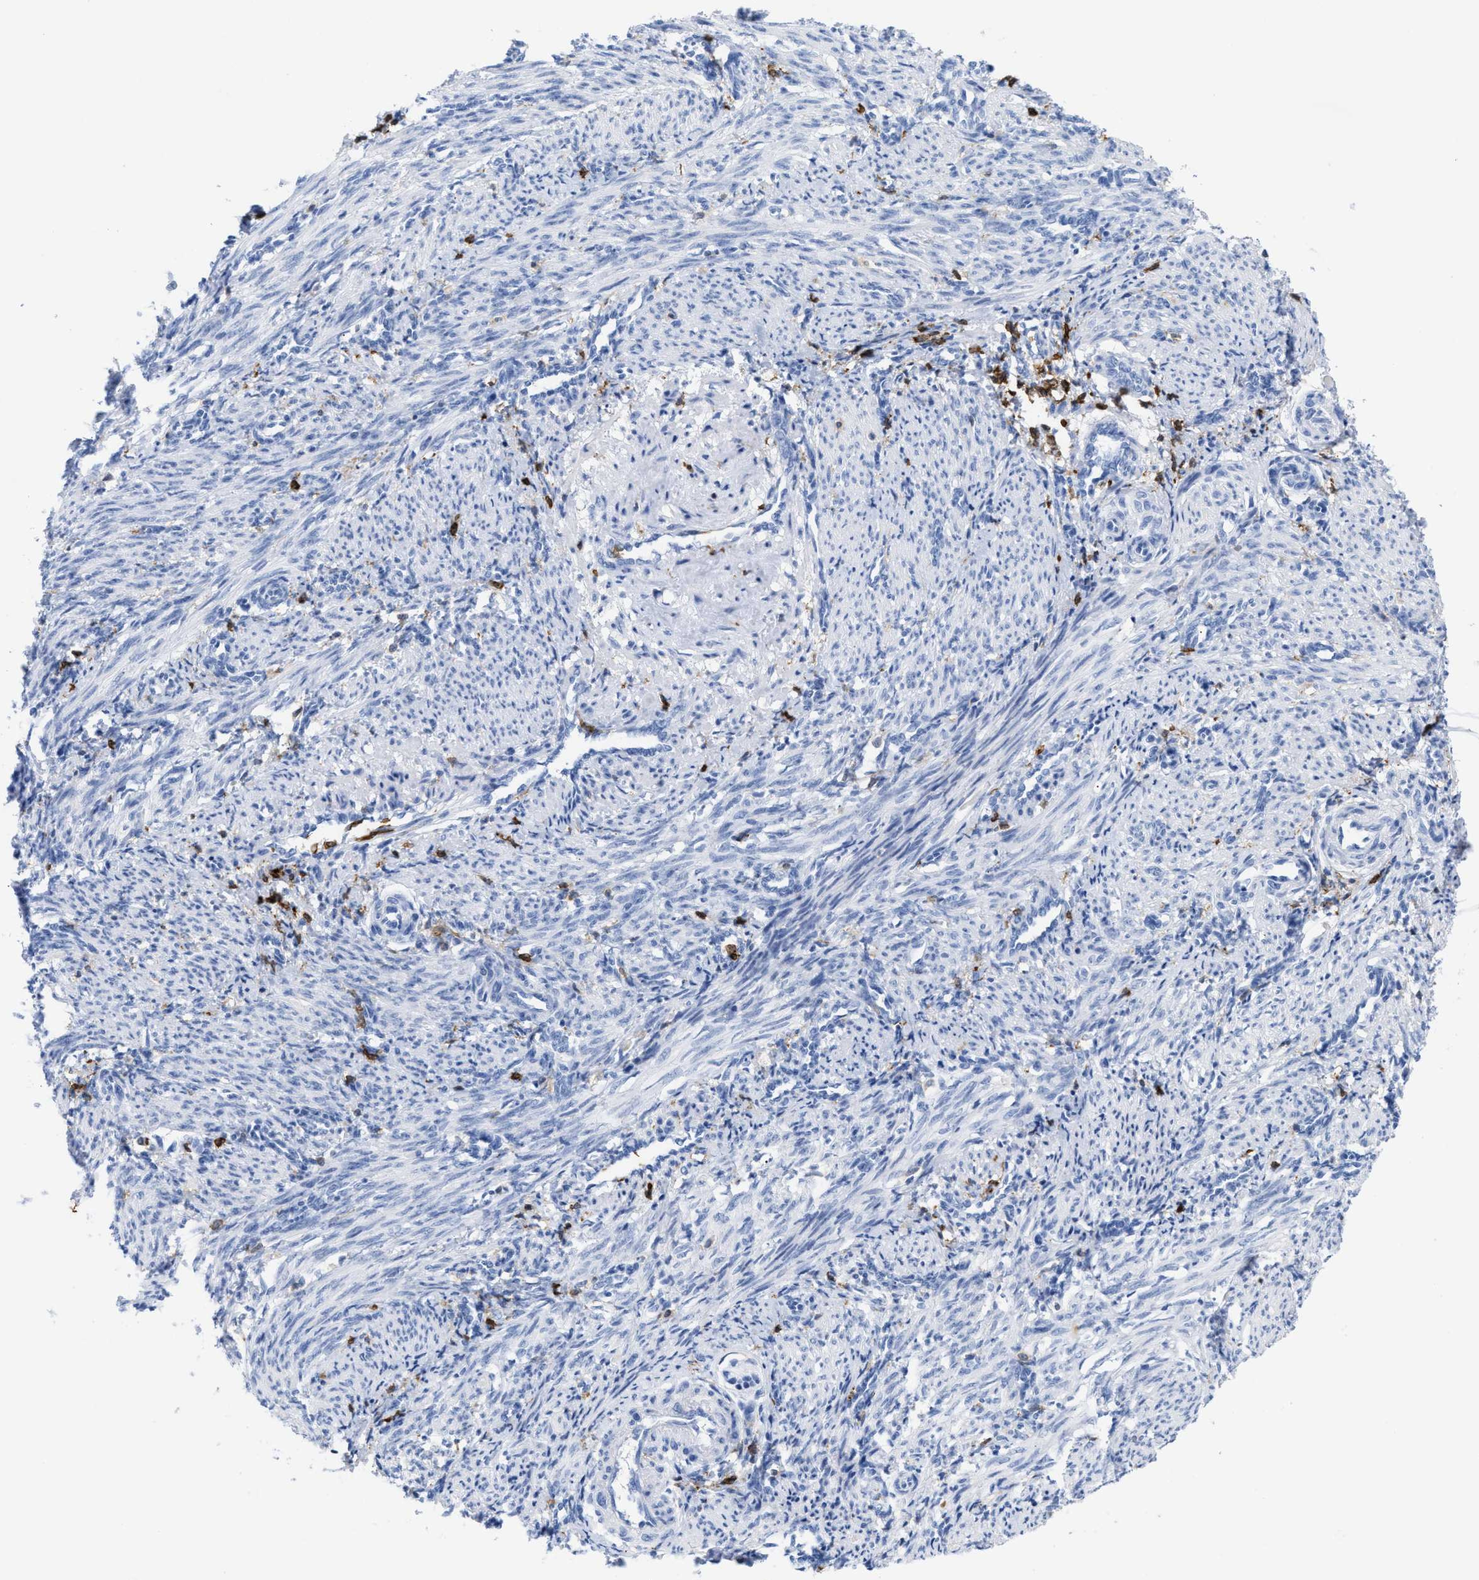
{"staining": {"intensity": "negative", "quantity": "none", "location": "none"}, "tissue": "smooth muscle", "cell_type": "Smooth muscle cells", "image_type": "normal", "snomed": [{"axis": "morphology", "description": "Normal tissue, NOS"}, {"axis": "topography", "description": "Endometrium"}], "caption": "Smooth muscle was stained to show a protein in brown. There is no significant expression in smooth muscle cells. (DAB (3,3'-diaminobenzidine) IHC, high magnification).", "gene": "LCP1", "patient": {"sex": "female", "age": 33}}